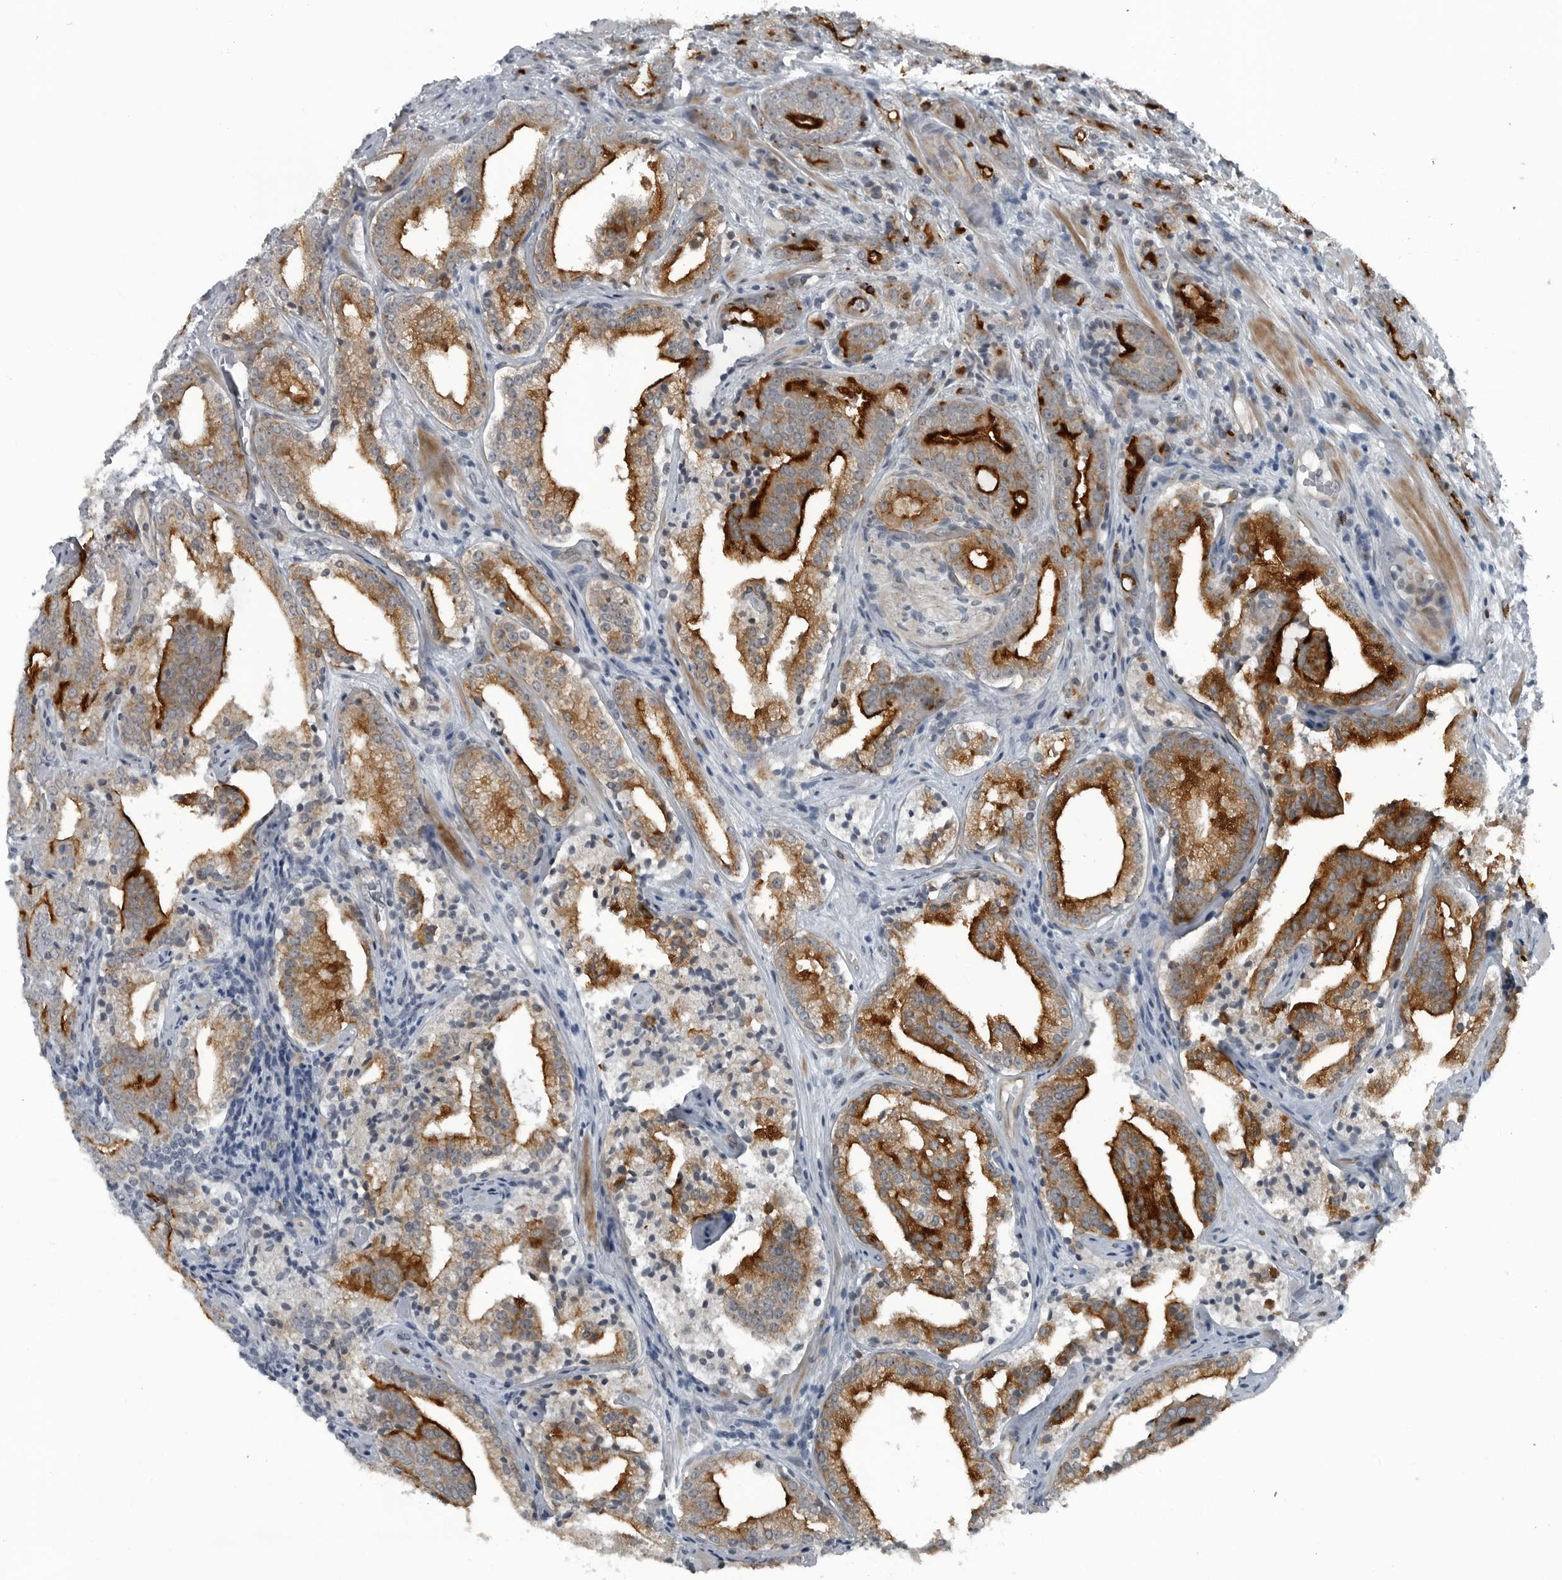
{"staining": {"intensity": "strong", "quantity": ">75%", "location": "cytoplasmic/membranous"}, "tissue": "prostate cancer", "cell_type": "Tumor cells", "image_type": "cancer", "snomed": [{"axis": "morphology", "description": "Adenocarcinoma, High grade"}, {"axis": "topography", "description": "Prostate"}], "caption": "Immunohistochemistry staining of prostate high-grade adenocarcinoma, which displays high levels of strong cytoplasmic/membranous staining in about >75% of tumor cells indicating strong cytoplasmic/membranous protein staining. The staining was performed using DAB (brown) for protein detection and nuclei were counterstained in hematoxylin (blue).", "gene": "GAK", "patient": {"sex": "male", "age": 57}}